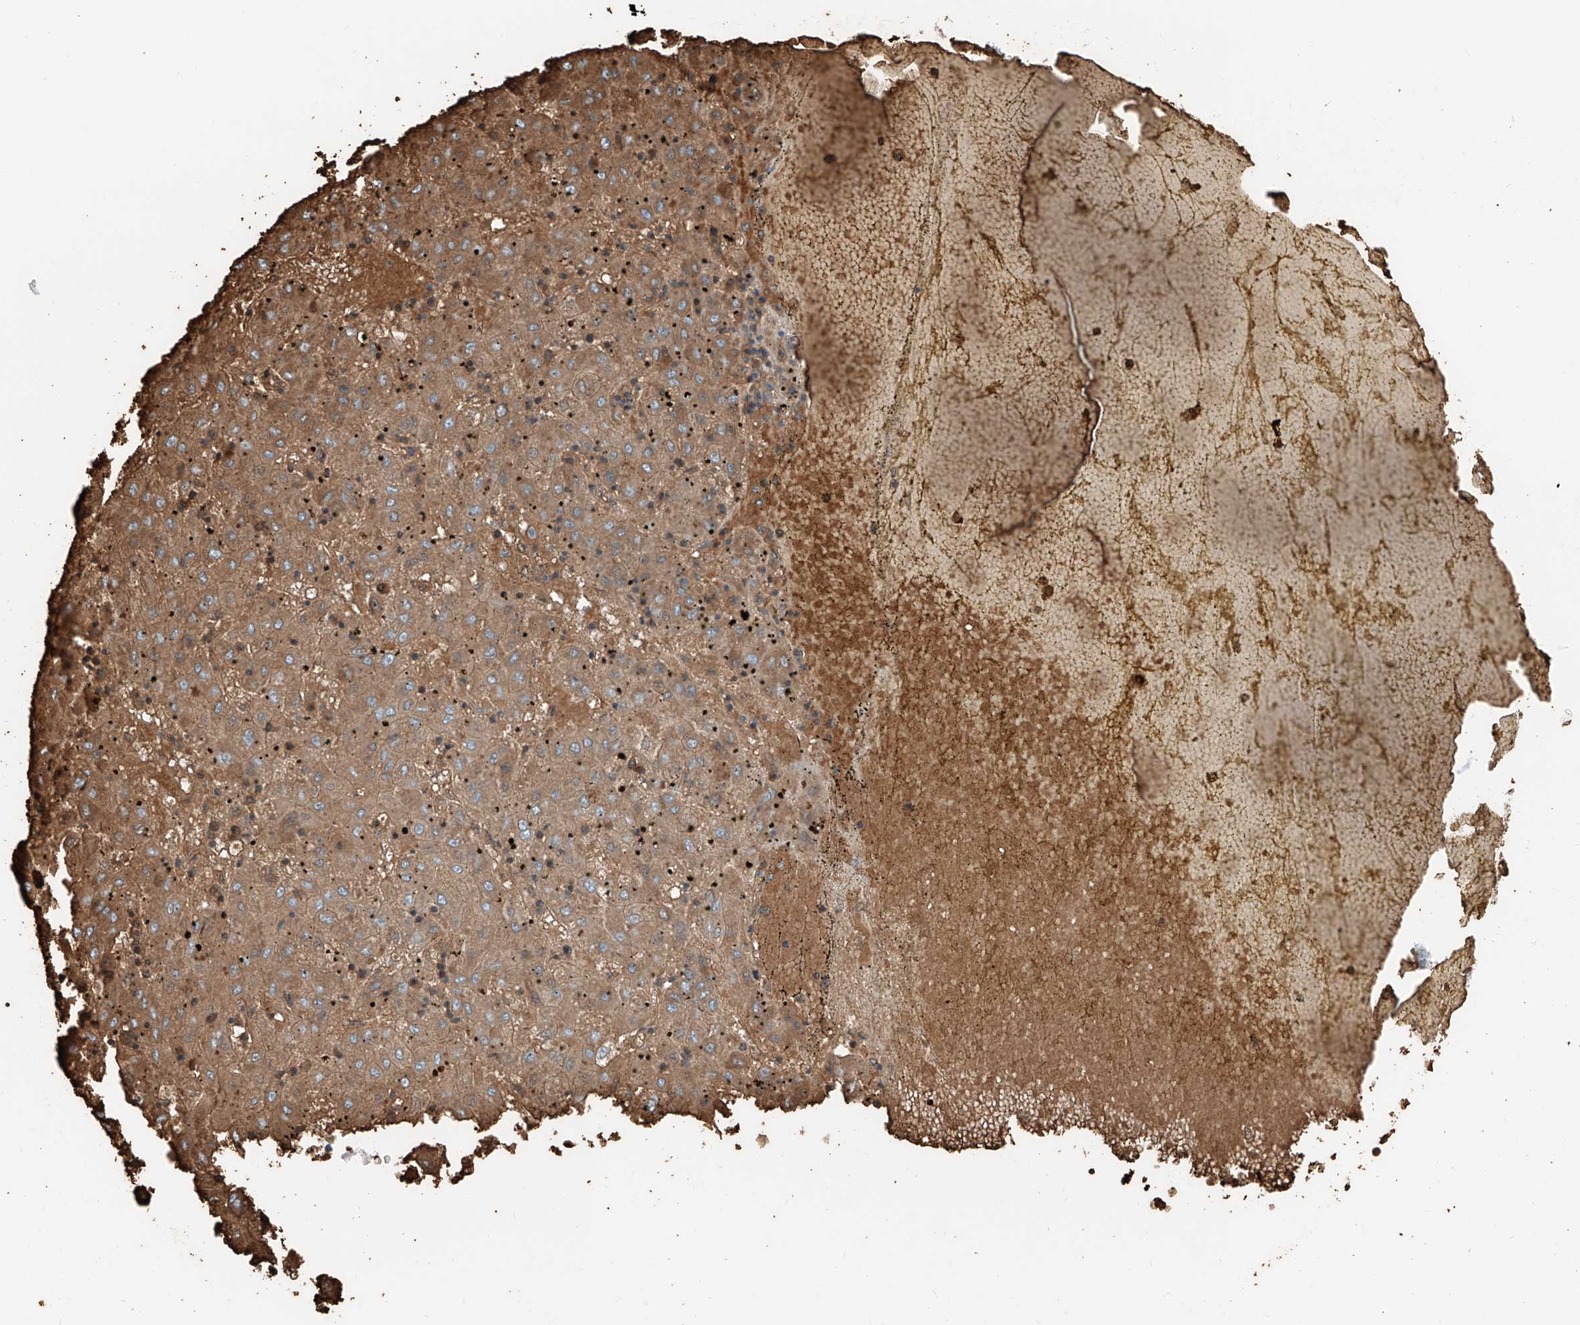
{"staining": {"intensity": "weak", "quantity": ">75%", "location": "cytoplasmic/membranous"}, "tissue": "liver cancer", "cell_type": "Tumor cells", "image_type": "cancer", "snomed": [{"axis": "morphology", "description": "Carcinoma, Hepatocellular, NOS"}, {"axis": "topography", "description": "Liver"}], "caption": "Hepatocellular carcinoma (liver) stained with IHC demonstrates weak cytoplasmic/membranous staining in about >75% of tumor cells. Using DAB (3,3'-diaminobenzidine) (brown) and hematoxylin (blue) stains, captured at high magnification using brightfield microscopy.", "gene": "PRSS23", "patient": {"sex": "male", "age": 72}}